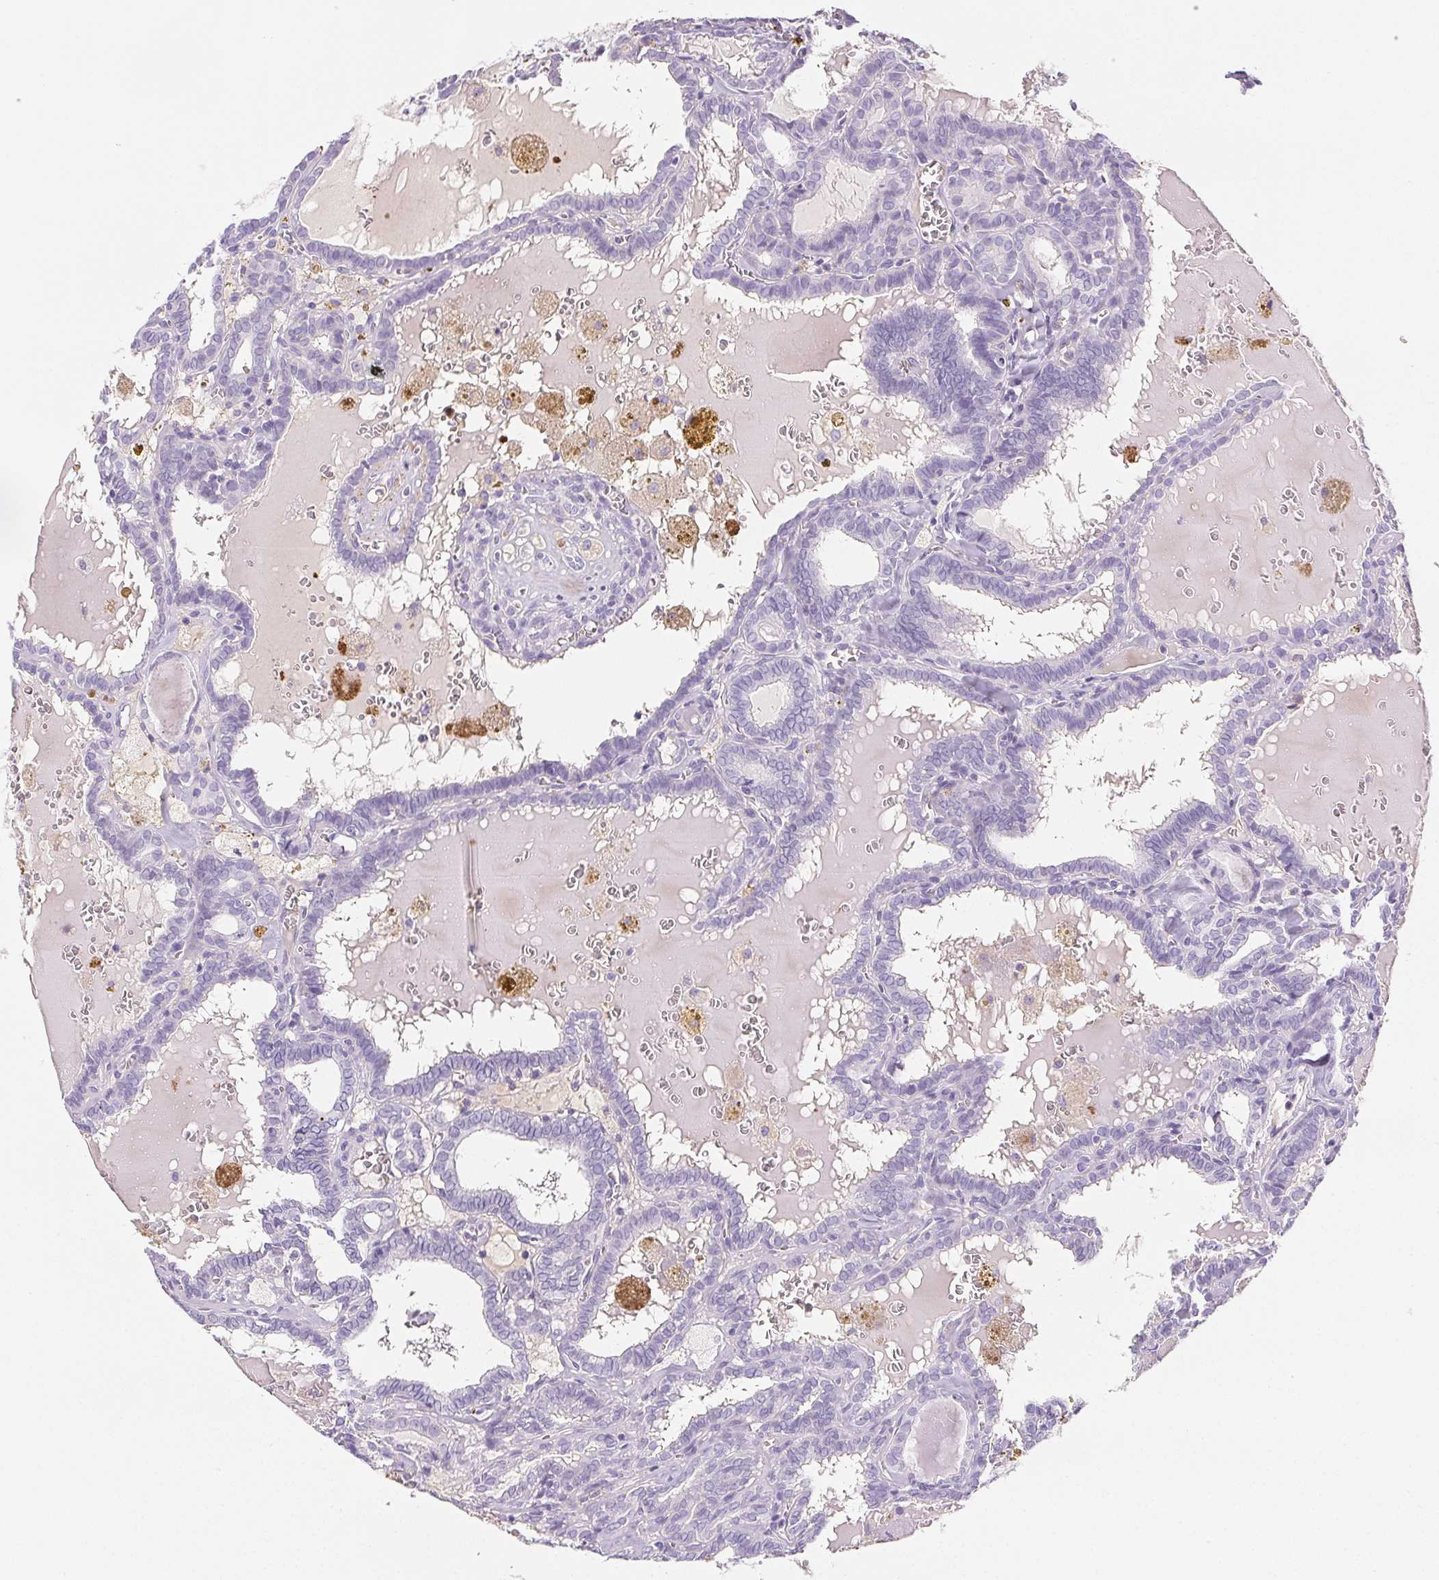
{"staining": {"intensity": "negative", "quantity": "none", "location": "none"}, "tissue": "thyroid cancer", "cell_type": "Tumor cells", "image_type": "cancer", "snomed": [{"axis": "morphology", "description": "Papillary adenocarcinoma, NOS"}, {"axis": "topography", "description": "Thyroid gland"}], "caption": "A high-resolution micrograph shows IHC staining of thyroid cancer (papillary adenocarcinoma), which demonstrates no significant staining in tumor cells.", "gene": "VTN", "patient": {"sex": "female", "age": 39}}